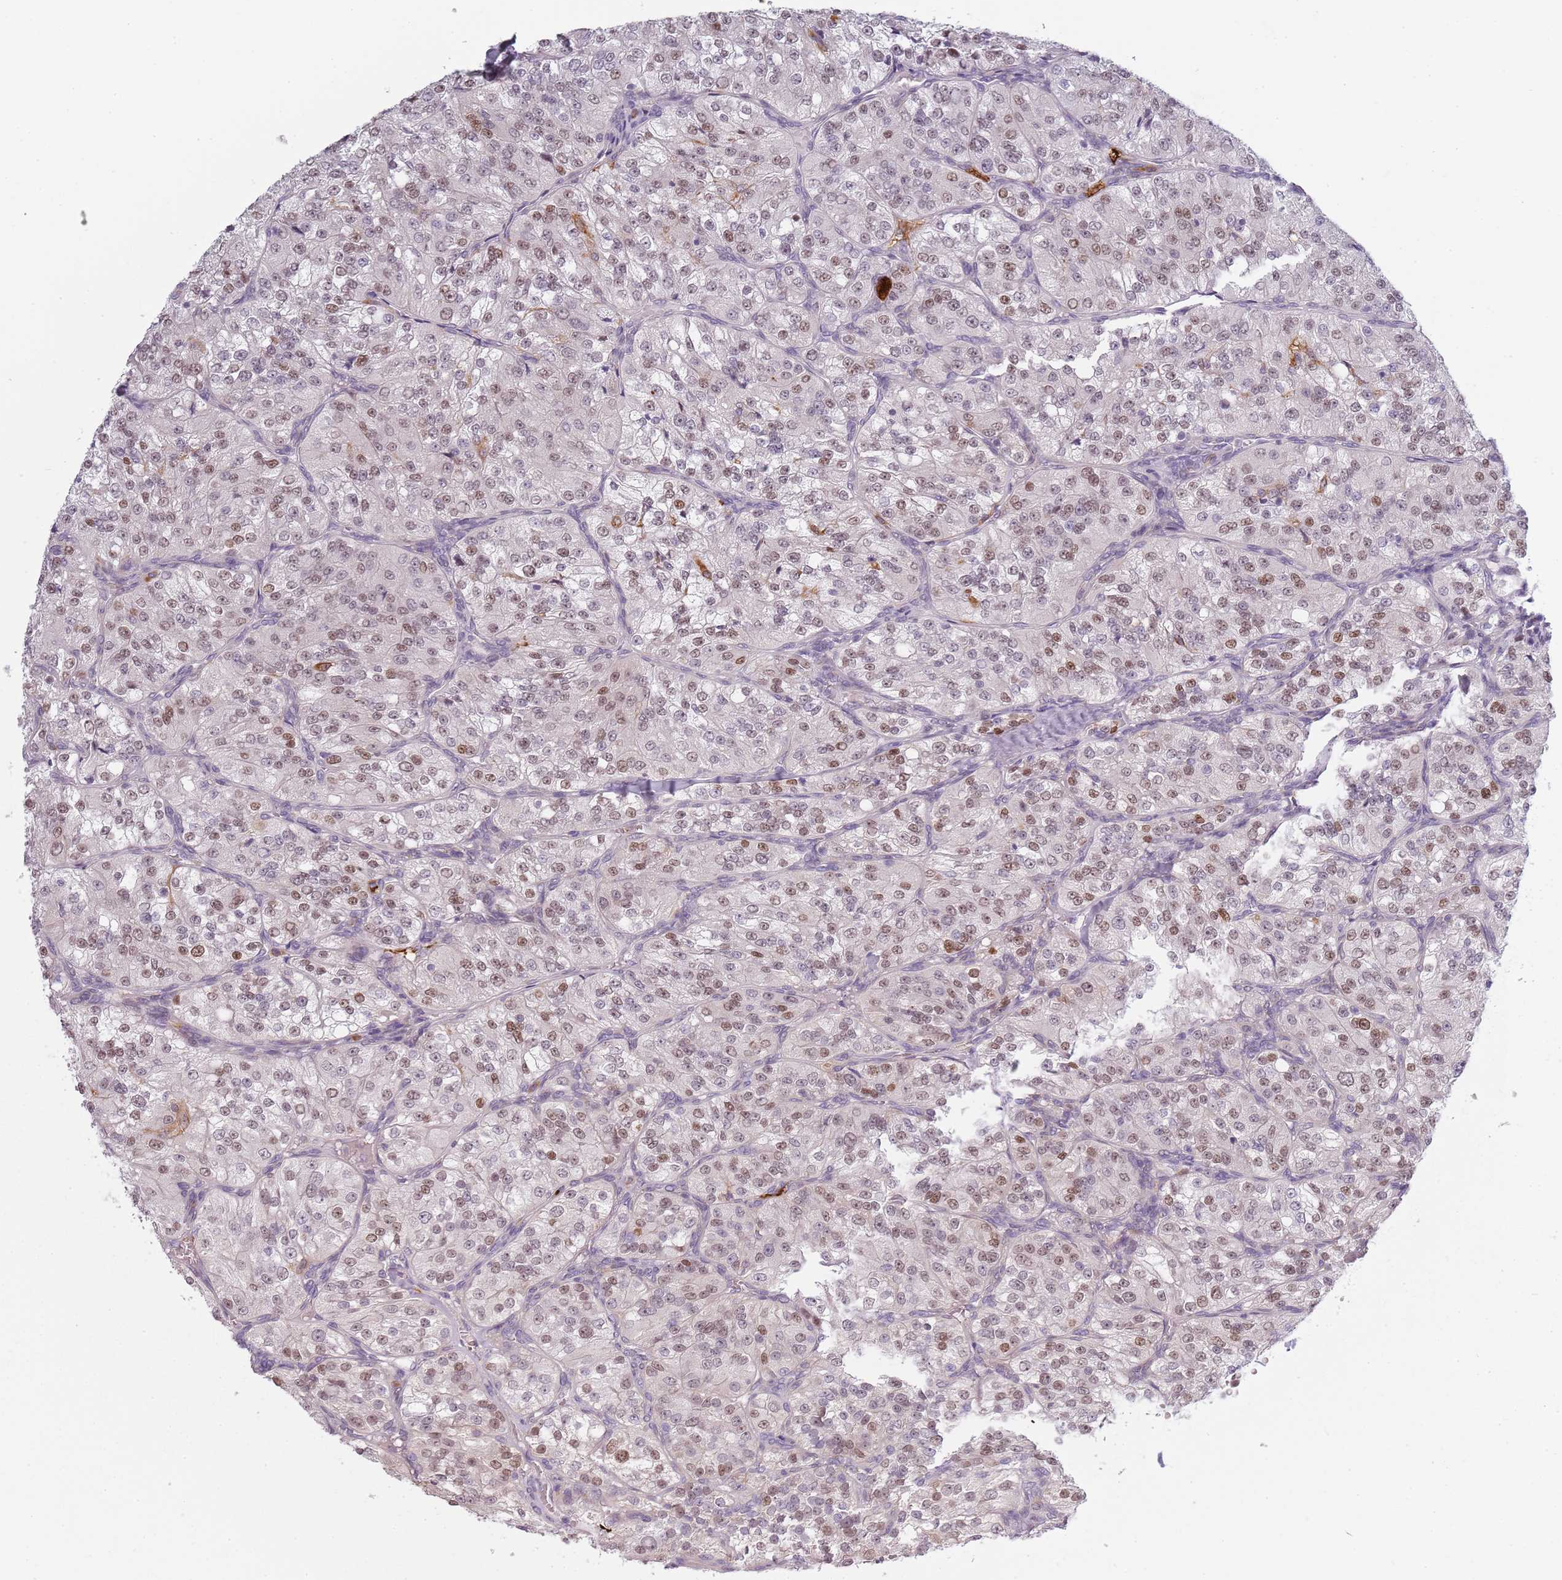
{"staining": {"intensity": "moderate", "quantity": "25%-75%", "location": "nuclear"}, "tissue": "renal cancer", "cell_type": "Tumor cells", "image_type": "cancer", "snomed": [{"axis": "morphology", "description": "Adenocarcinoma, NOS"}, {"axis": "topography", "description": "Kidney"}], "caption": "This photomicrograph demonstrates immunohistochemistry staining of renal adenocarcinoma, with medium moderate nuclear positivity in about 25%-75% of tumor cells.", "gene": "CC2D2B", "patient": {"sex": "female", "age": 63}}